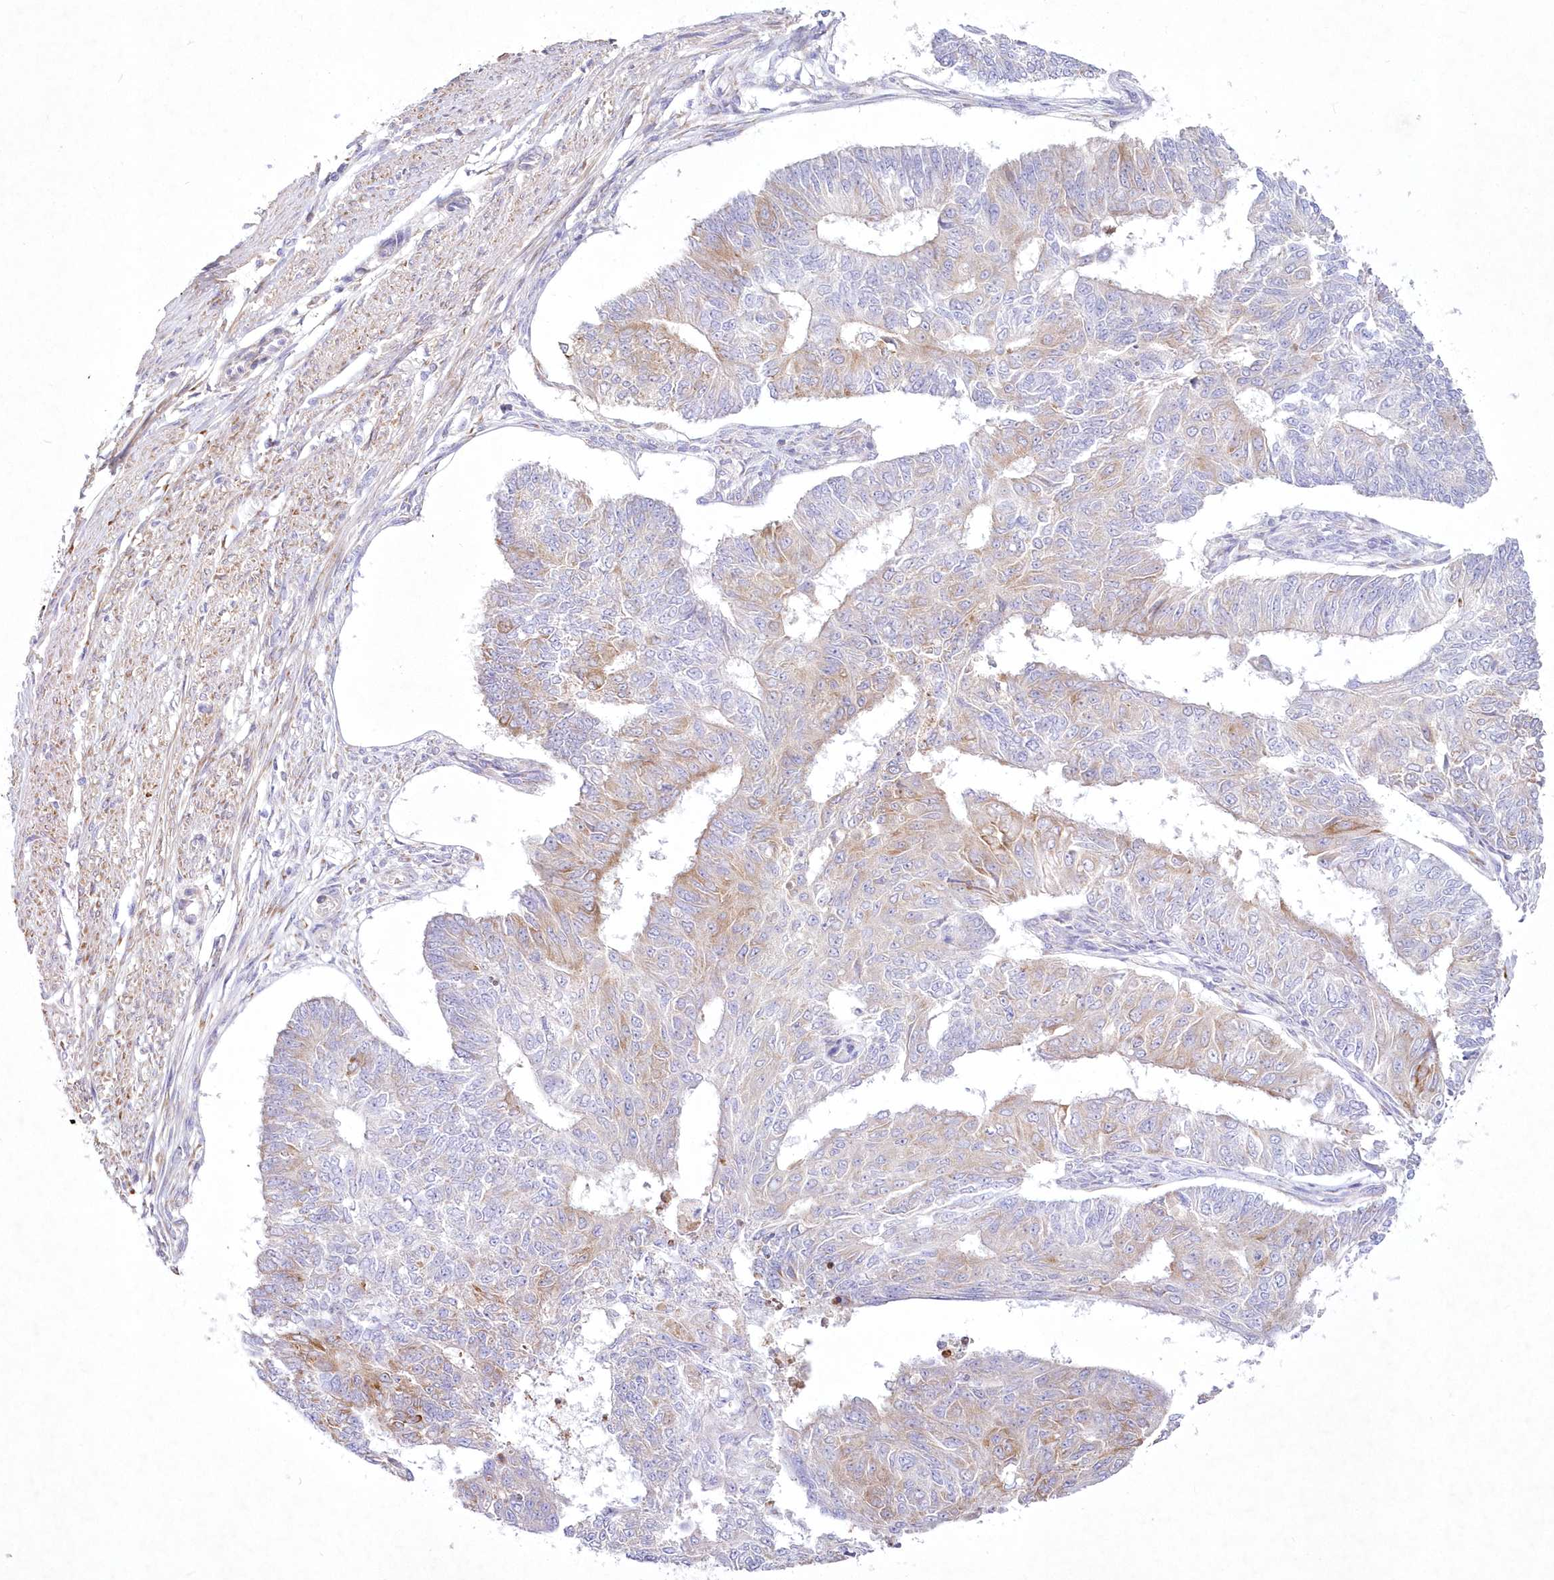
{"staining": {"intensity": "moderate", "quantity": "<25%", "location": "cytoplasmic/membranous"}, "tissue": "endometrial cancer", "cell_type": "Tumor cells", "image_type": "cancer", "snomed": [{"axis": "morphology", "description": "Adenocarcinoma, NOS"}, {"axis": "topography", "description": "Endometrium"}], "caption": "Endometrial cancer (adenocarcinoma) tissue demonstrates moderate cytoplasmic/membranous expression in about <25% of tumor cells (IHC, brightfield microscopy, high magnification).", "gene": "ARFGEF3", "patient": {"sex": "female", "age": 32}}